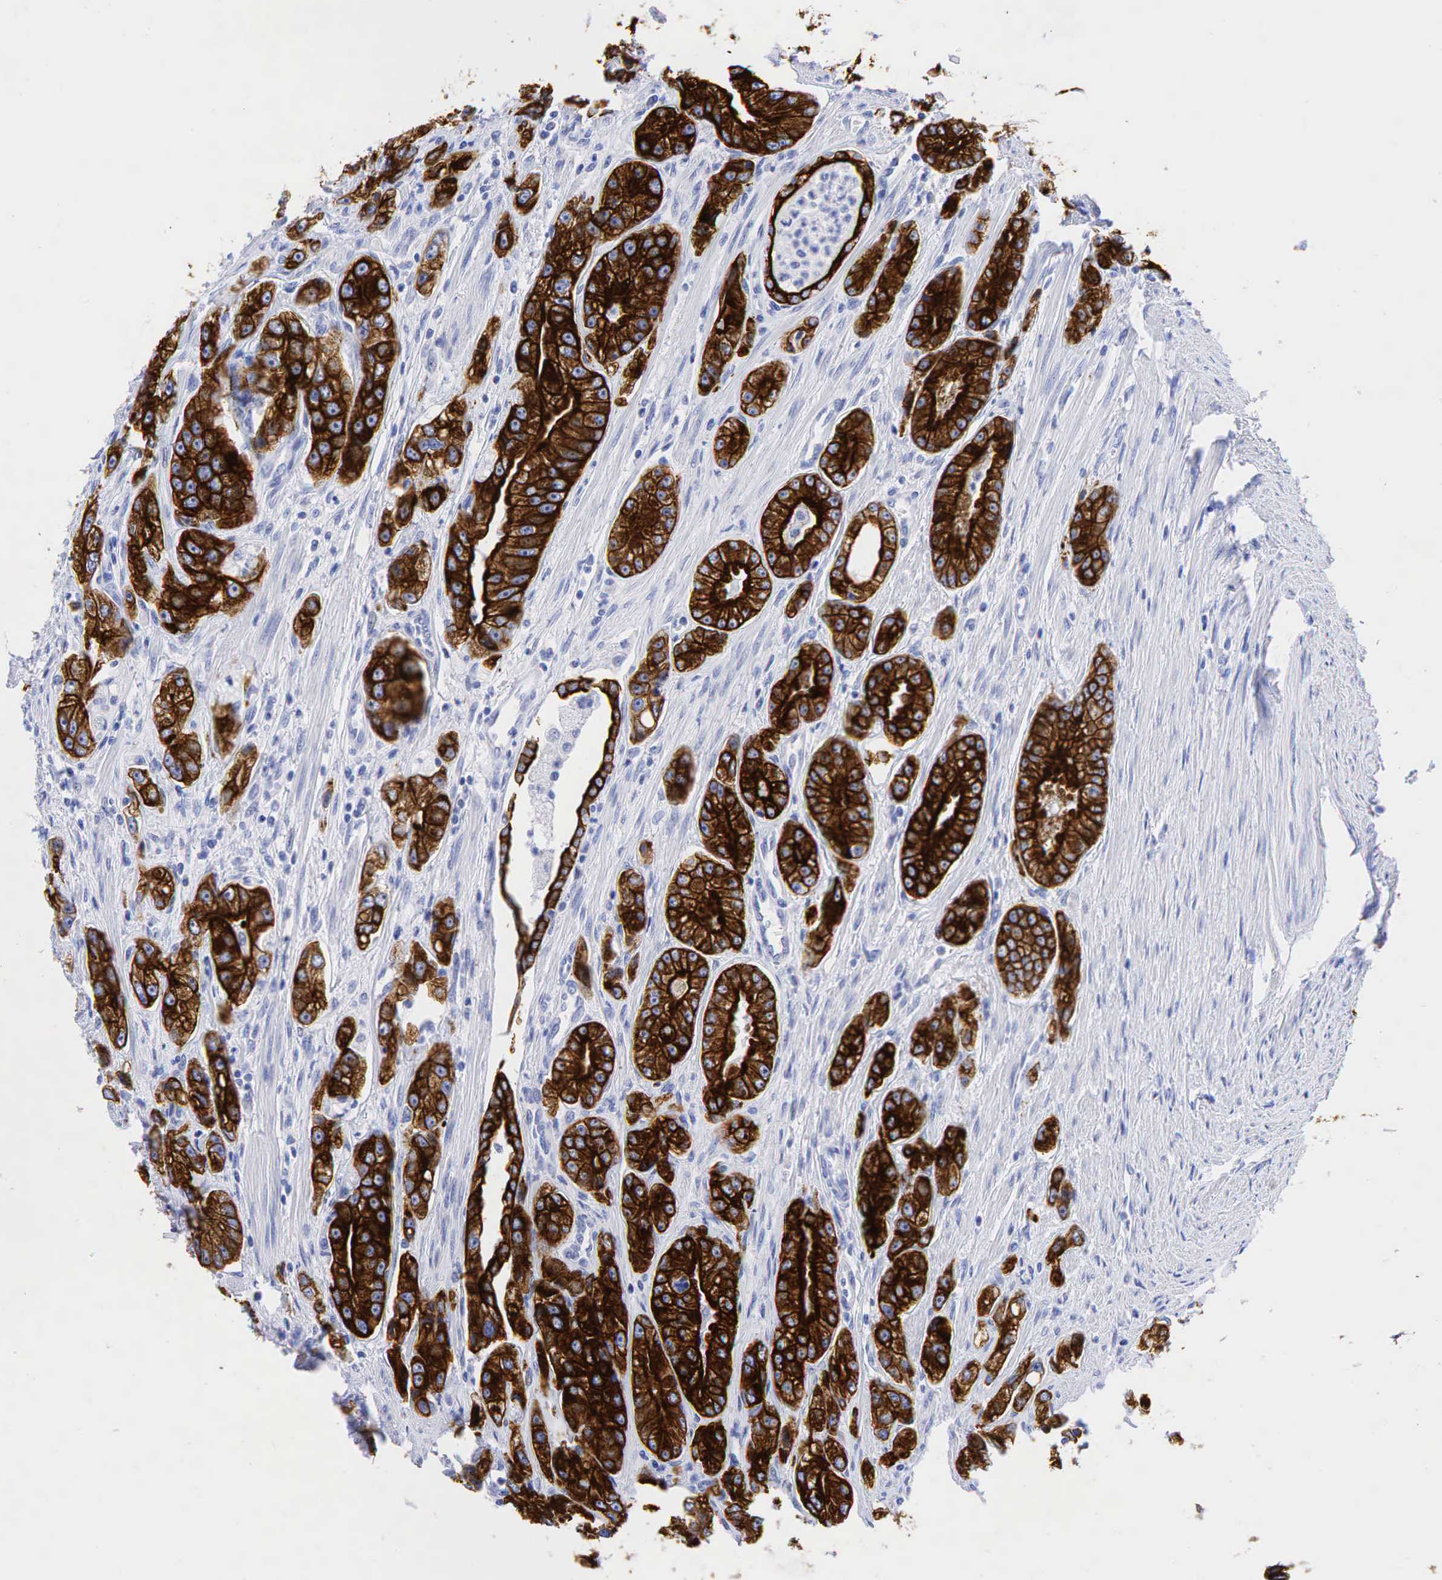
{"staining": {"intensity": "strong", "quantity": ">75%", "location": "cytoplasmic/membranous"}, "tissue": "prostate cancer", "cell_type": "Tumor cells", "image_type": "cancer", "snomed": [{"axis": "morphology", "description": "Adenocarcinoma, Medium grade"}, {"axis": "topography", "description": "Prostate"}], "caption": "Prostate cancer tissue exhibits strong cytoplasmic/membranous positivity in approximately >75% of tumor cells, visualized by immunohistochemistry.", "gene": "KRT18", "patient": {"sex": "male", "age": 72}}